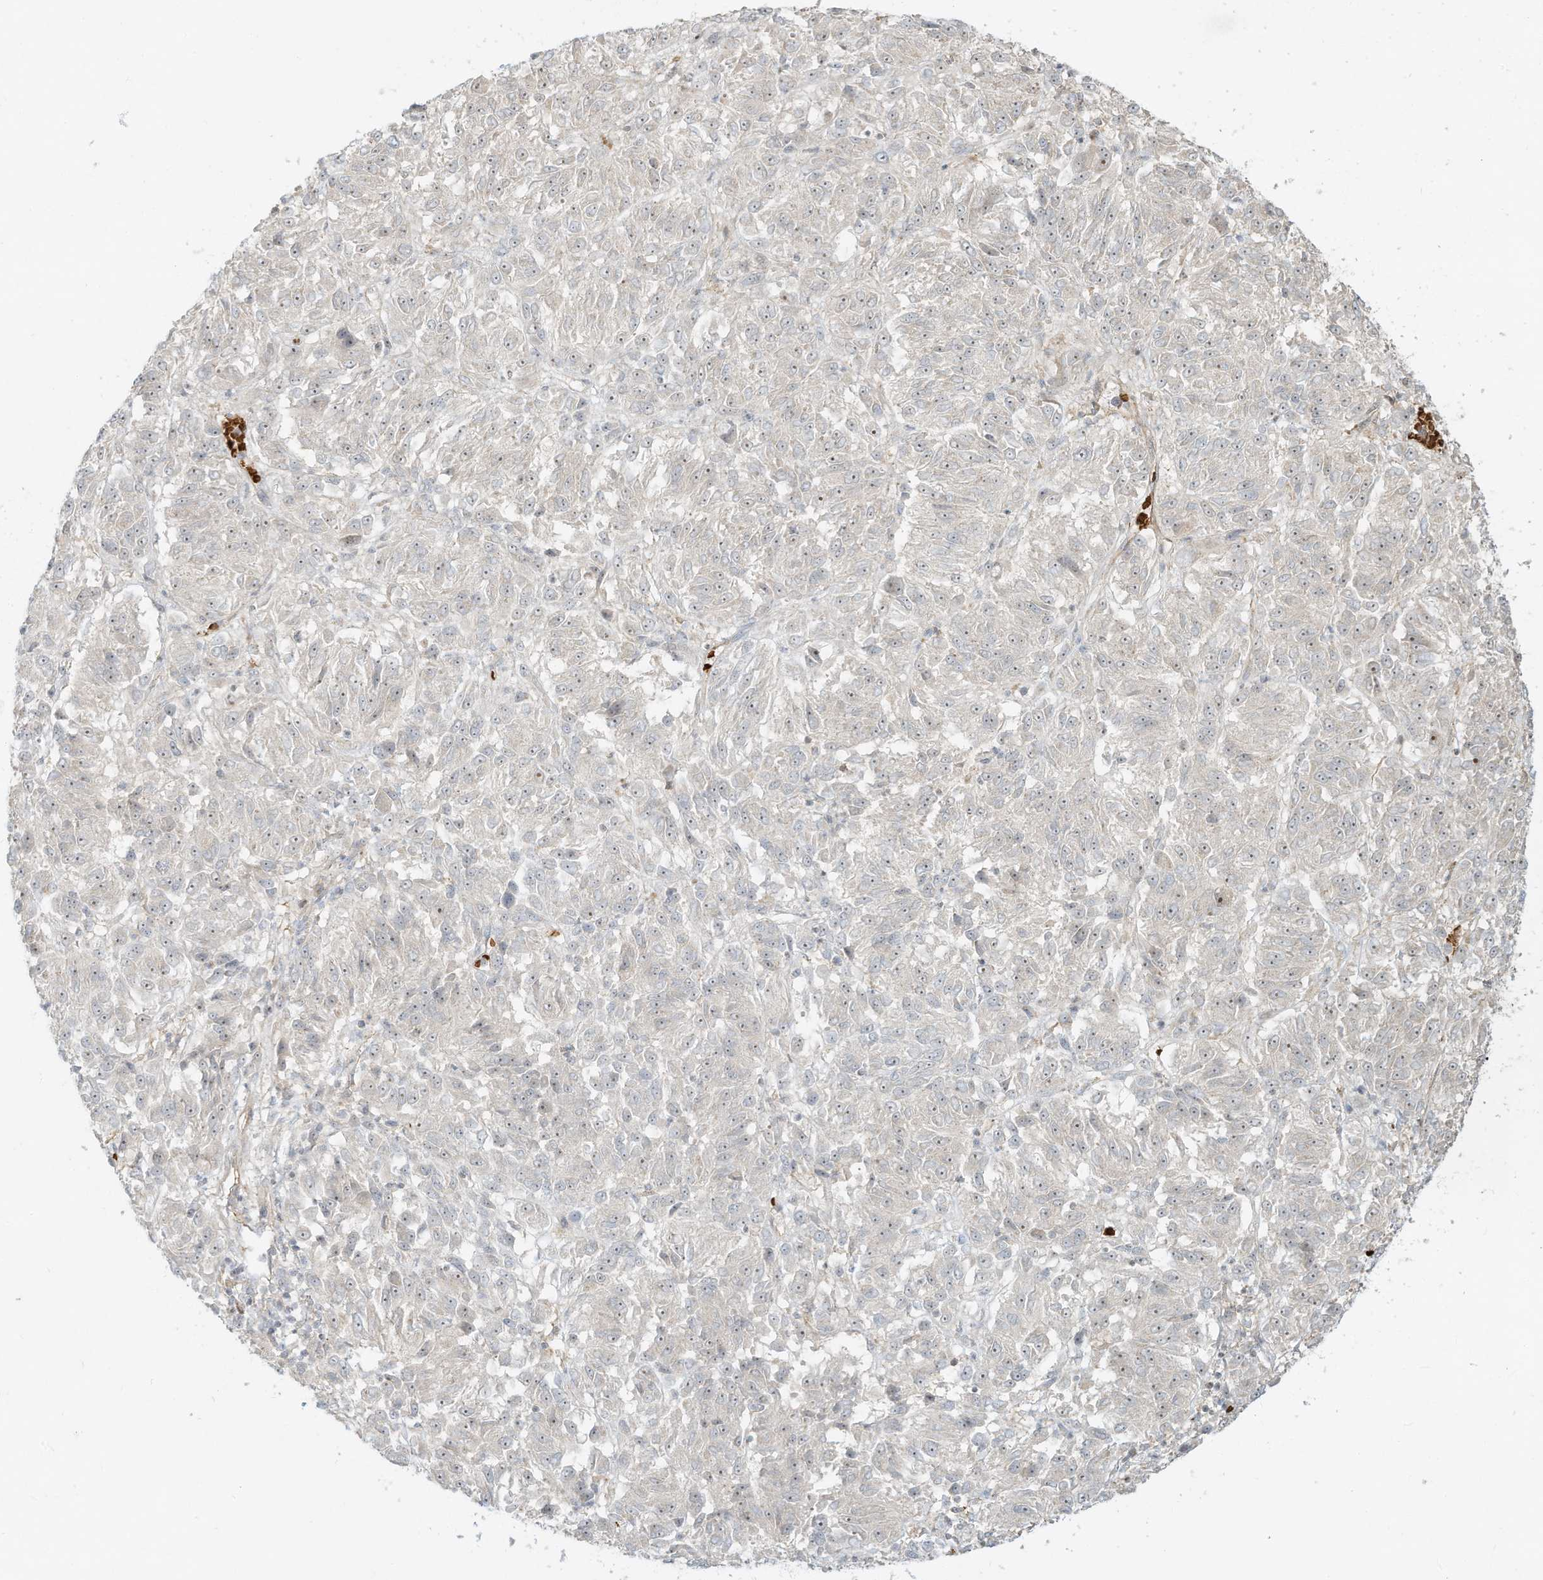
{"staining": {"intensity": "negative", "quantity": "none", "location": "none"}, "tissue": "melanoma", "cell_type": "Tumor cells", "image_type": "cancer", "snomed": [{"axis": "morphology", "description": "Malignant melanoma, Metastatic site"}, {"axis": "topography", "description": "Lung"}], "caption": "DAB (3,3'-diaminobenzidine) immunohistochemical staining of malignant melanoma (metastatic site) exhibits no significant staining in tumor cells.", "gene": "OFD1", "patient": {"sex": "male", "age": 64}}